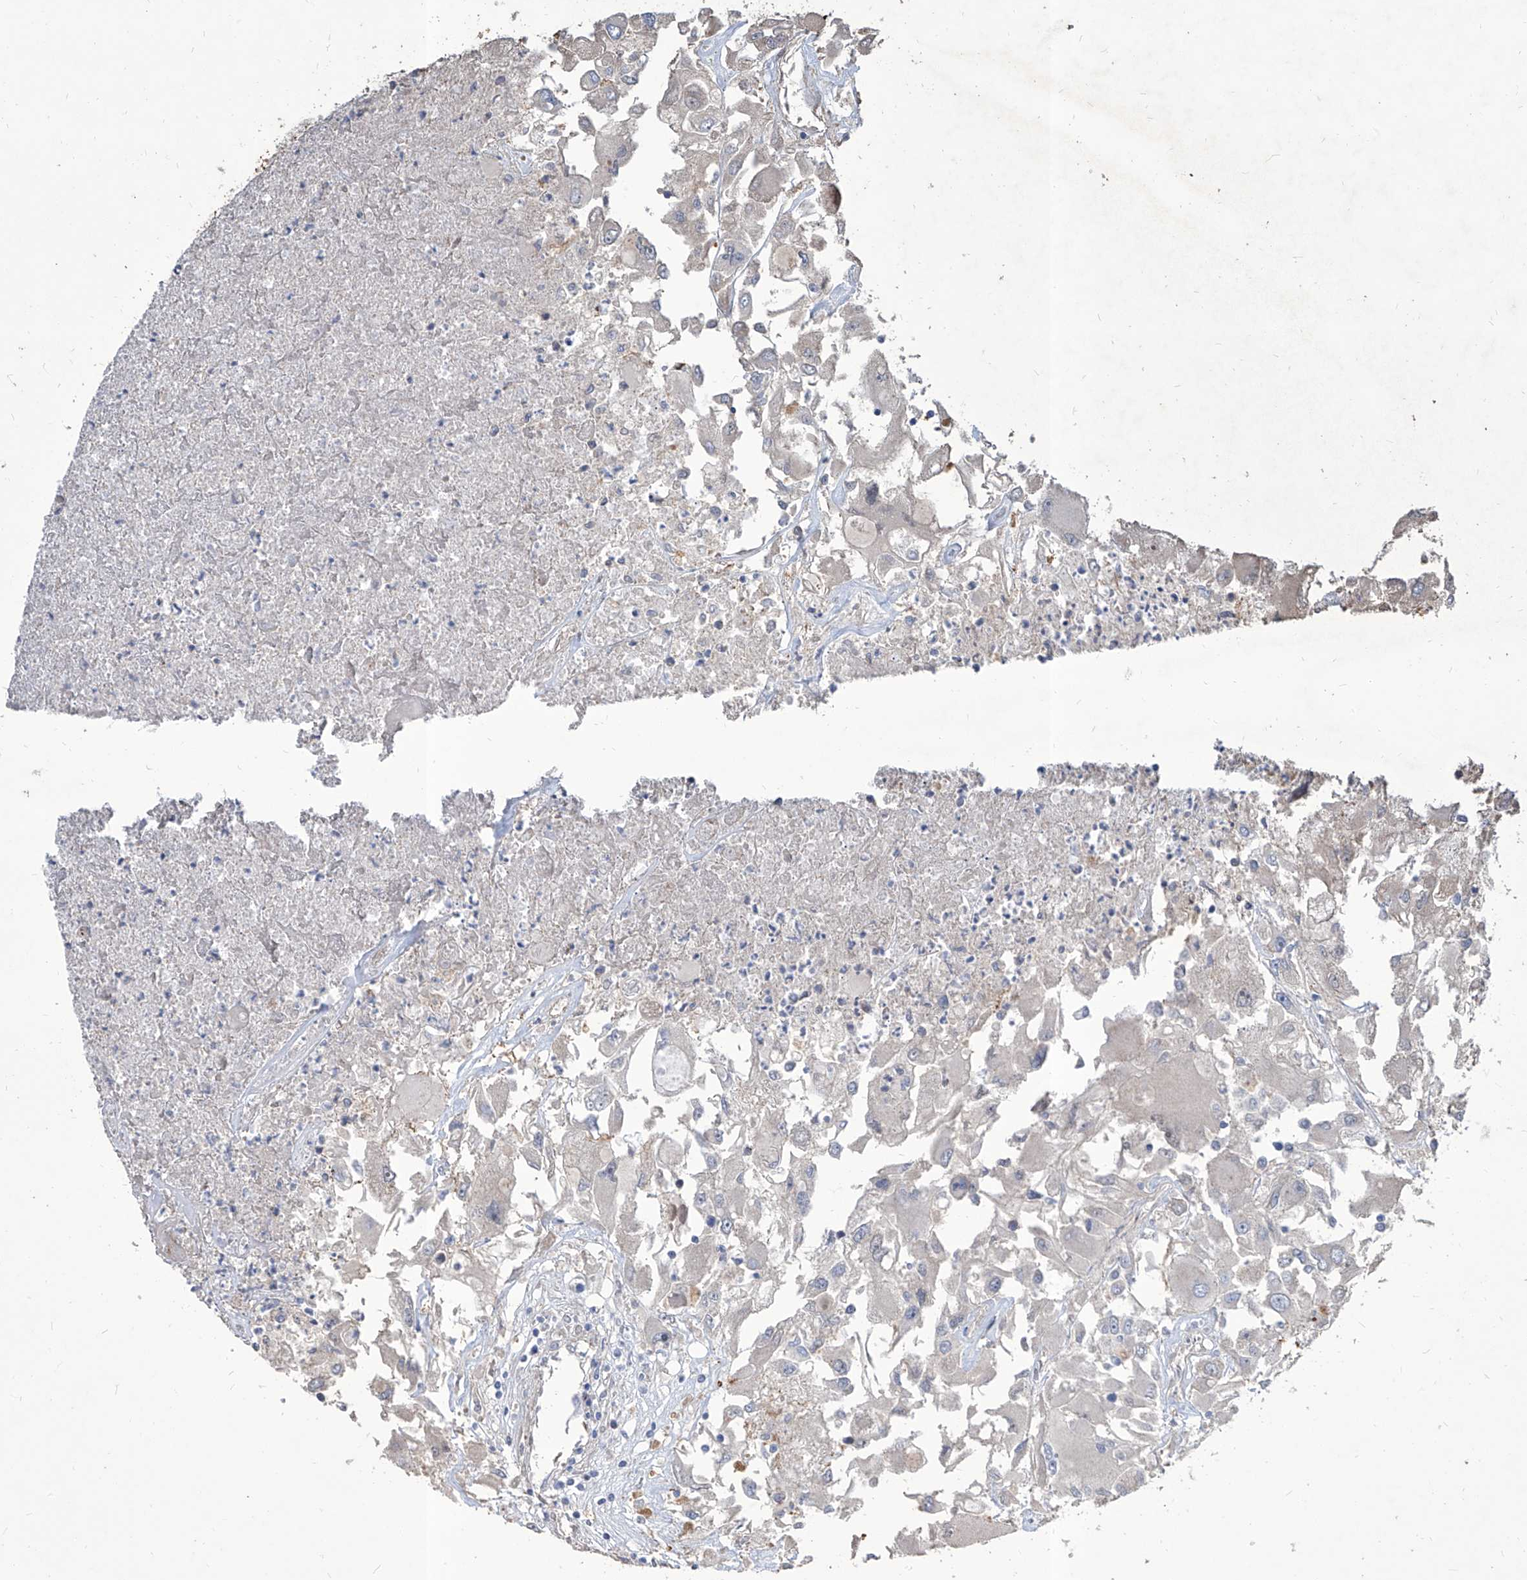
{"staining": {"intensity": "negative", "quantity": "none", "location": "none"}, "tissue": "renal cancer", "cell_type": "Tumor cells", "image_type": "cancer", "snomed": [{"axis": "morphology", "description": "Adenocarcinoma, NOS"}, {"axis": "topography", "description": "Kidney"}], "caption": "This image is of renal cancer stained with IHC to label a protein in brown with the nuclei are counter-stained blue. There is no positivity in tumor cells.", "gene": "FAM83B", "patient": {"sex": "female", "age": 52}}